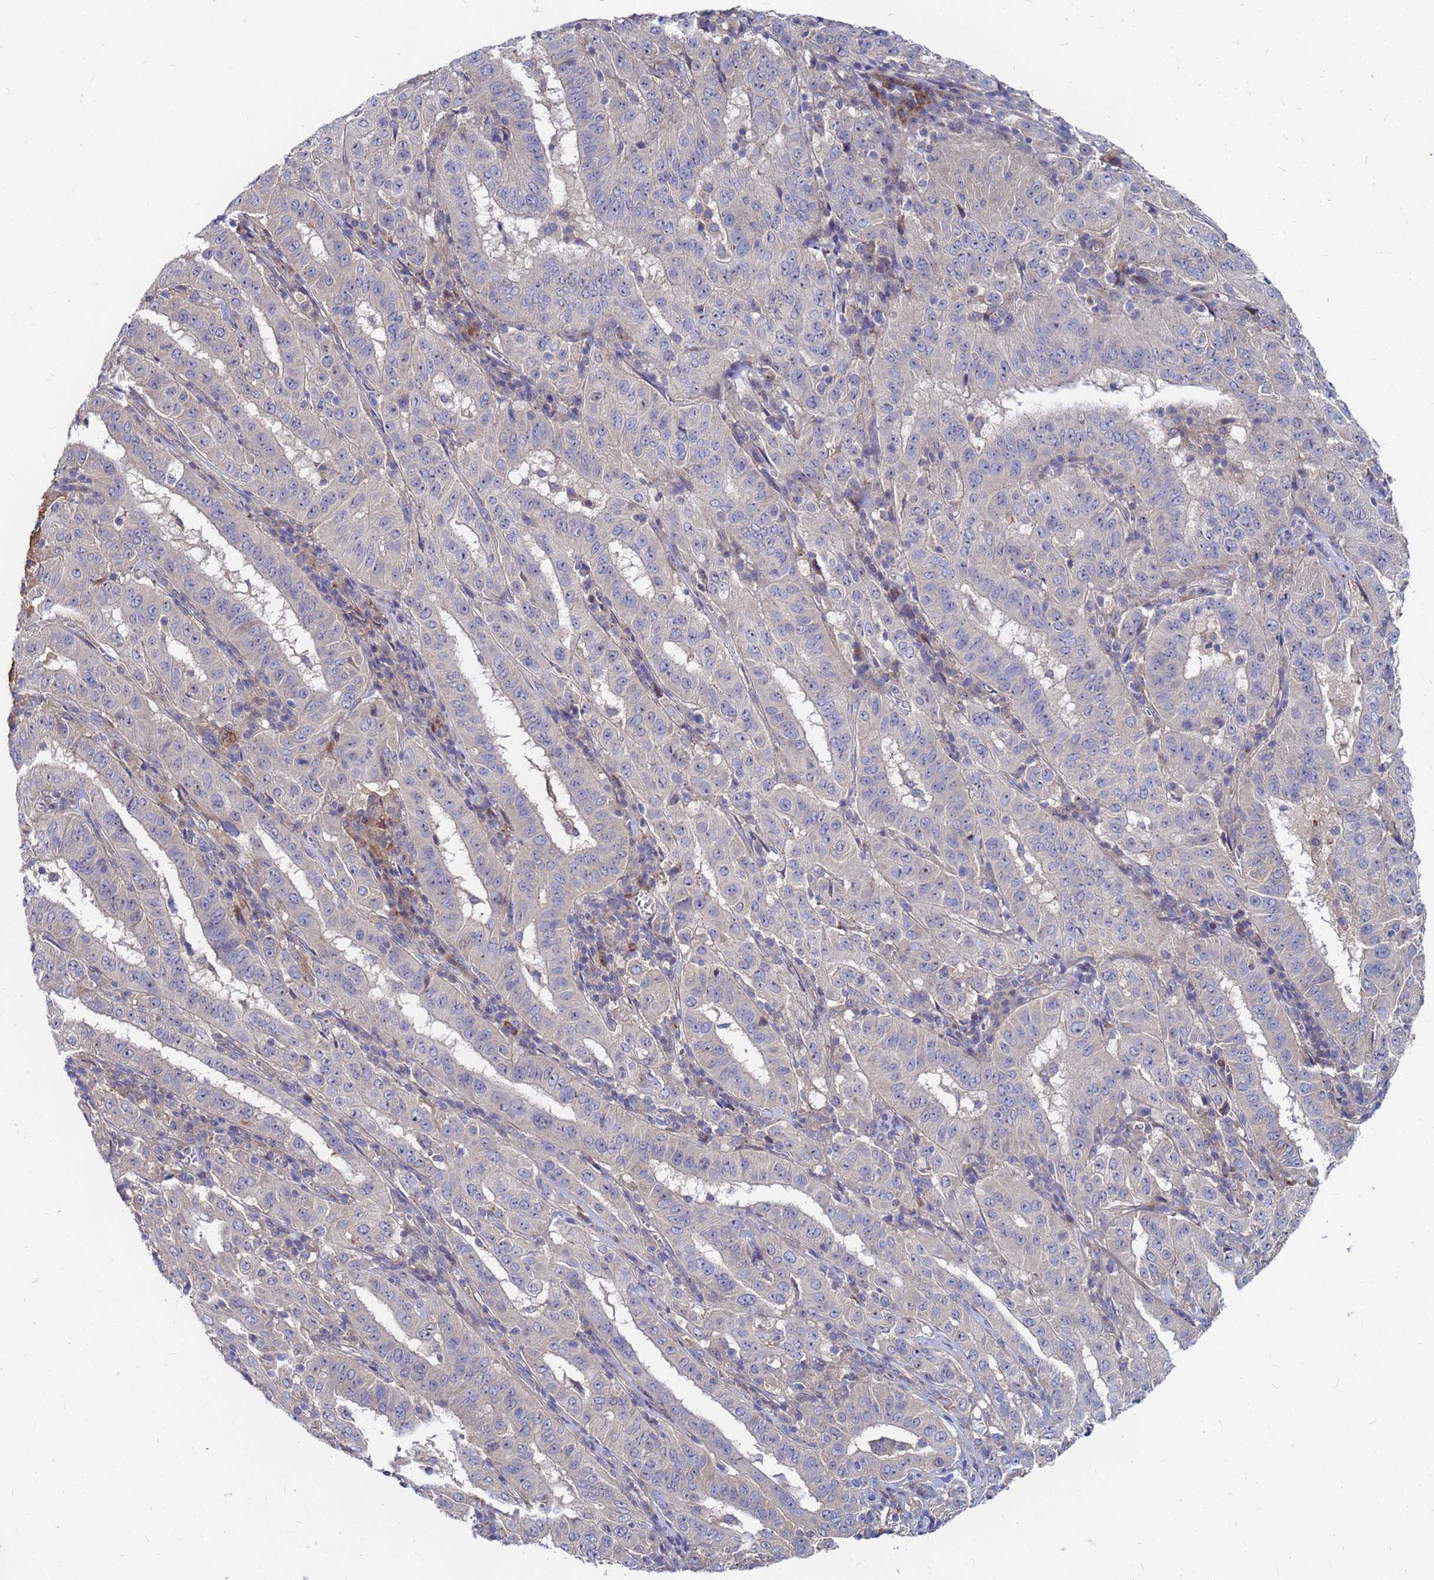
{"staining": {"intensity": "negative", "quantity": "none", "location": "none"}, "tissue": "pancreatic cancer", "cell_type": "Tumor cells", "image_type": "cancer", "snomed": [{"axis": "morphology", "description": "Adenocarcinoma, NOS"}, {"axis": "topography", "description": "Pancreas"}], "caption": "Immunohistochemistry (IHC) of adenocarcinoma (pancreatic) shows no positivity in tumor cells. The staining is performed using DAB (3,3'-diaminobenzidine) brown chromogen with nuclei counter-stained in using hematoxylin.", "gene": "MOB2", "patient": {"sex": "male", "age": 63}}